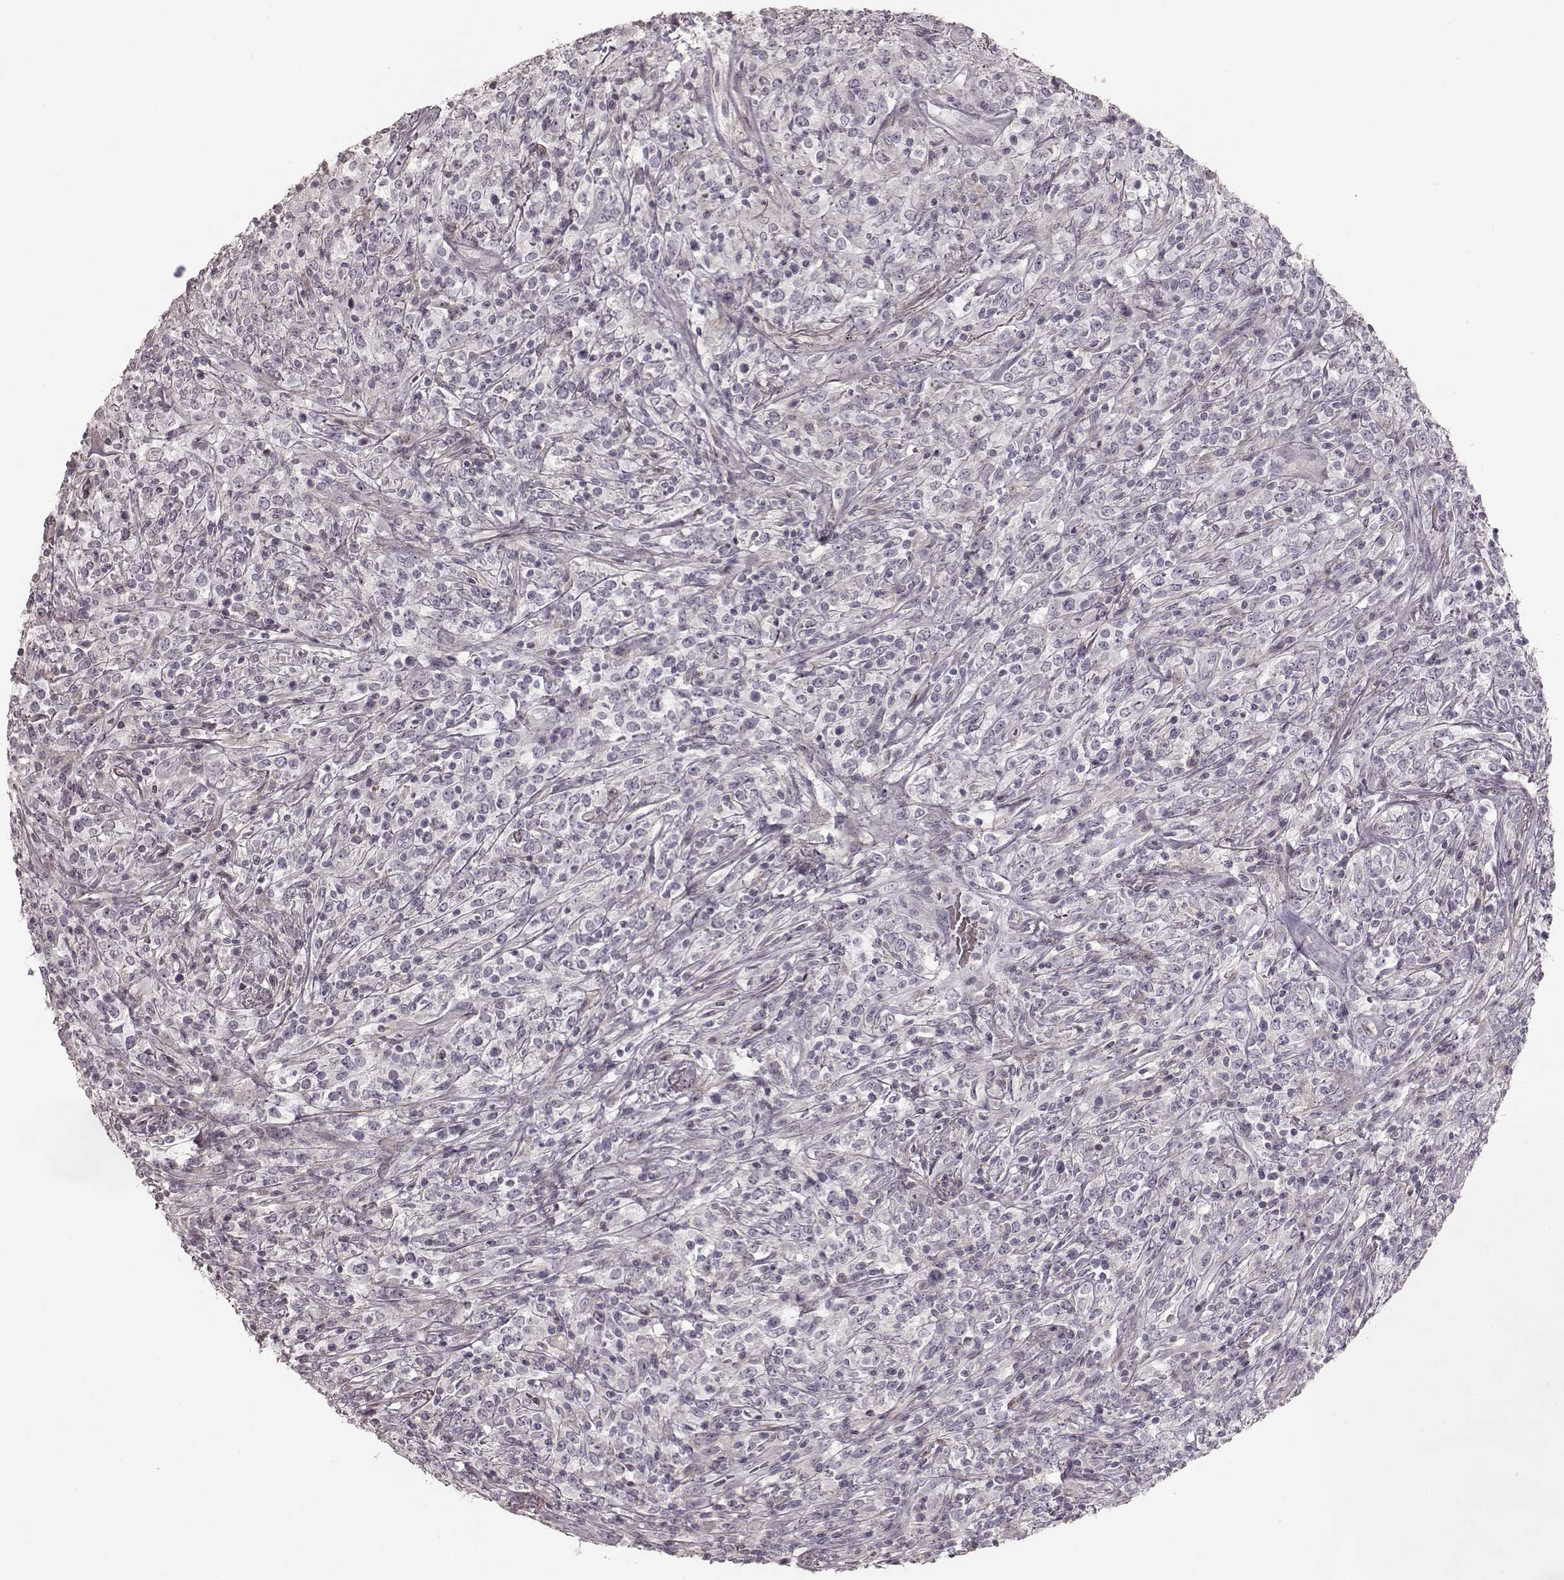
{"staining": {"intensity": "negative", "quantity": "none", "location": "none"}, "tissue": "lymphoma", "cell_type": "Tumor cells", "image_type": "cancer", "snomed": [{"axis": "morphology", "description": "Malignant lymphoma, non-Hodgkin's type, High grade"}, {"axis": "topography", "description": "Lung"}], "caption": "The immunohistochemistry image has no significant positivity in tumor cells of lymphoma tissue.", "gene": "PRLHR", "patient": {"sex": "male", "age": 79}}